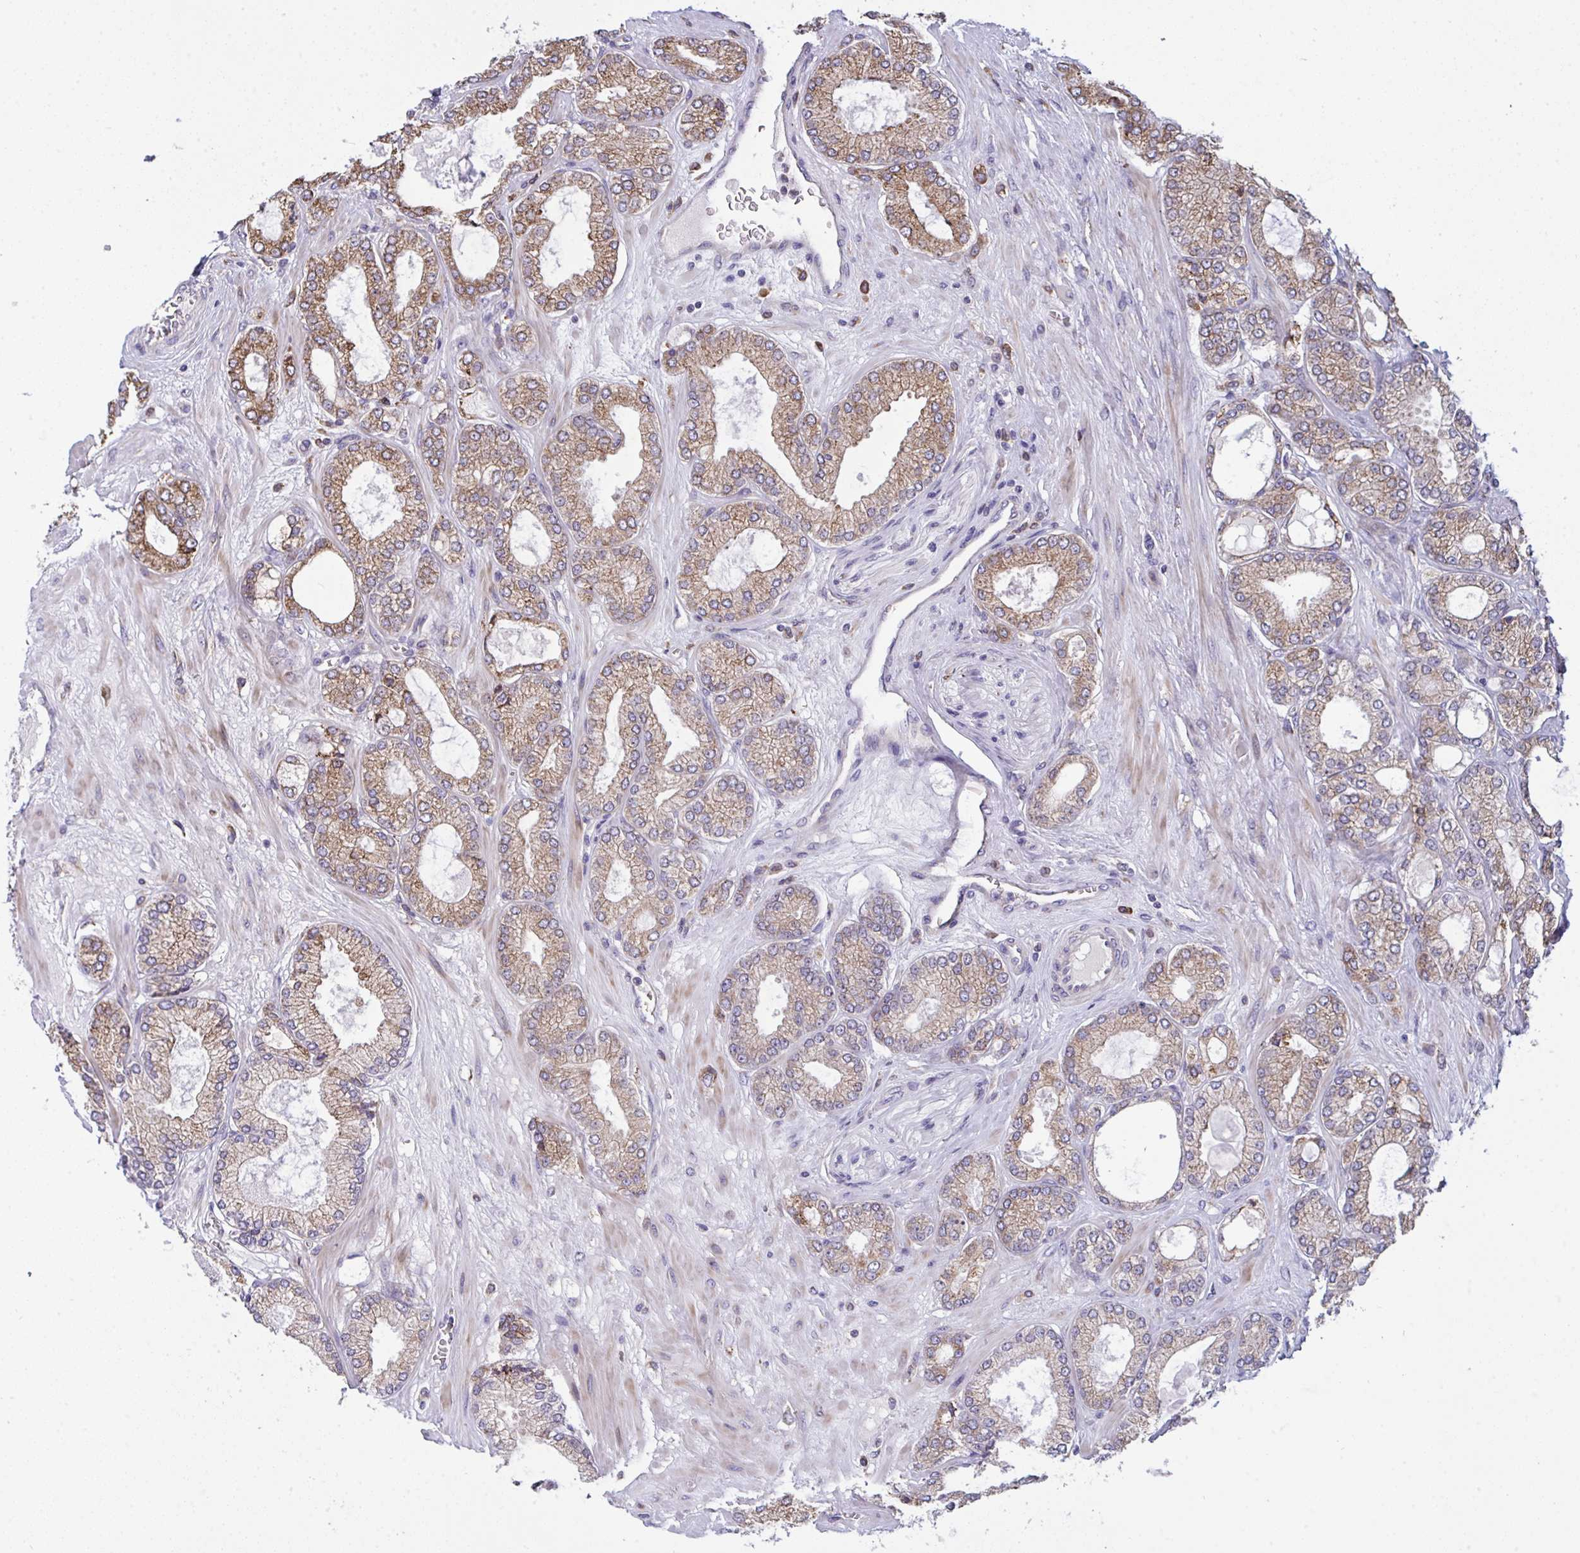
{"staining": {"intensity": "moderate", "quantity": ">75%", "location": "cytoplasmic/membranous"}, "tissue": "prostate cancer", "cell_type": "Tumor cells", "image_type": "cancer", "snomed": [{"axis": "morphology", "description": "Adenocarcinoma, High grade"}, {"axis": "topography", "description": "Prostate"}], "caption": "Human adenocarcinoma (high-grade) (prostate) stained with a protein marker demonstrates moderate staining in tumor cells.", "gene": "MYMK", "patient": {"sex": "male", "age": 68}}